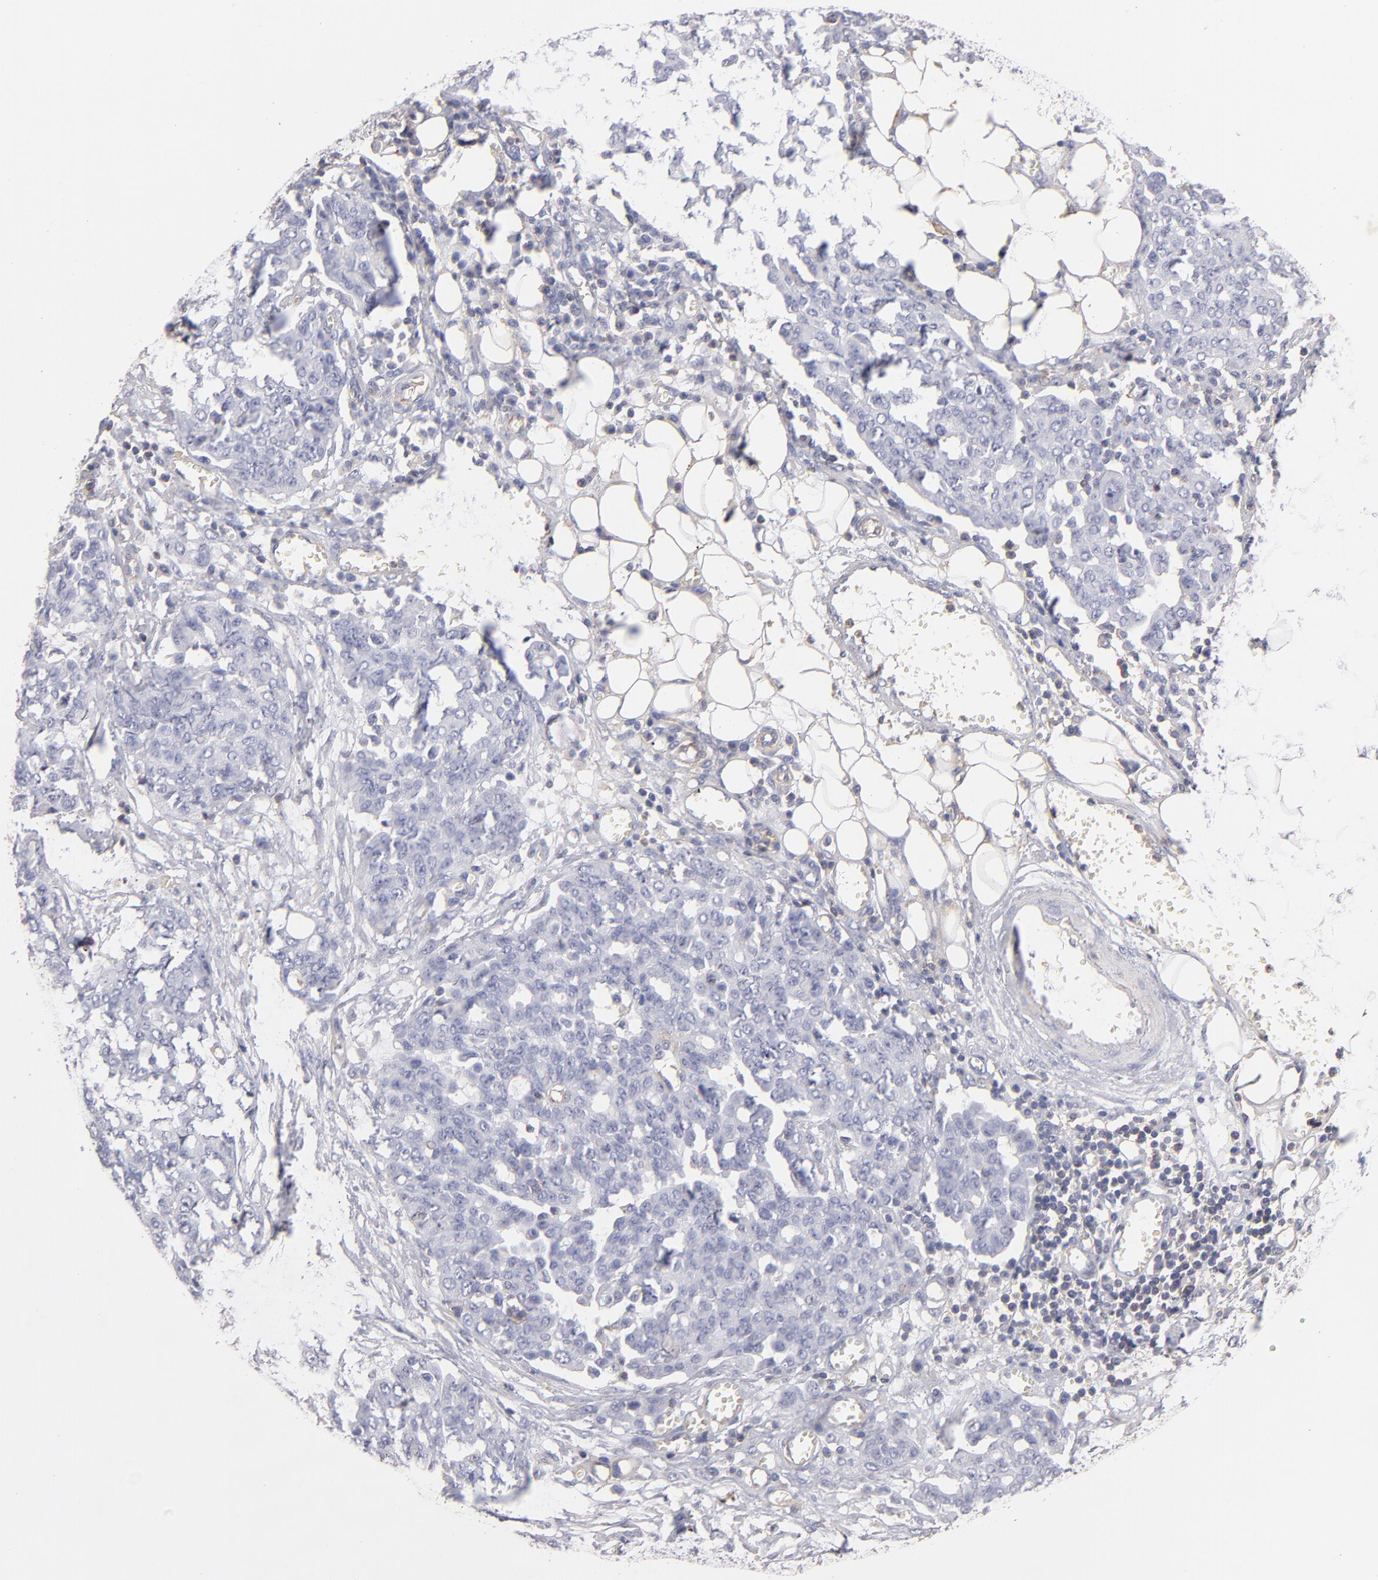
{"staining": {"intensity": "negative", "quantity": "none", "location": "none"}, "tissue": "ovarian cancer", "cell_type": "Tumor cells", "image_type": "cancer", "snomed": [{"axis": "morphology", "description": "Cystadenocarcinoma, serous, NOS"}, {"axis": "topography", "description": "Soft tissue"}, {"axis": "topography", "description": "Ovary"}], "caption": "Tumor cells are negative for brown protein staining in ovarian serous cystadenocarcinoma.", "gene": "ABCB1", "patient": {"sex": "female", "age": 57}}